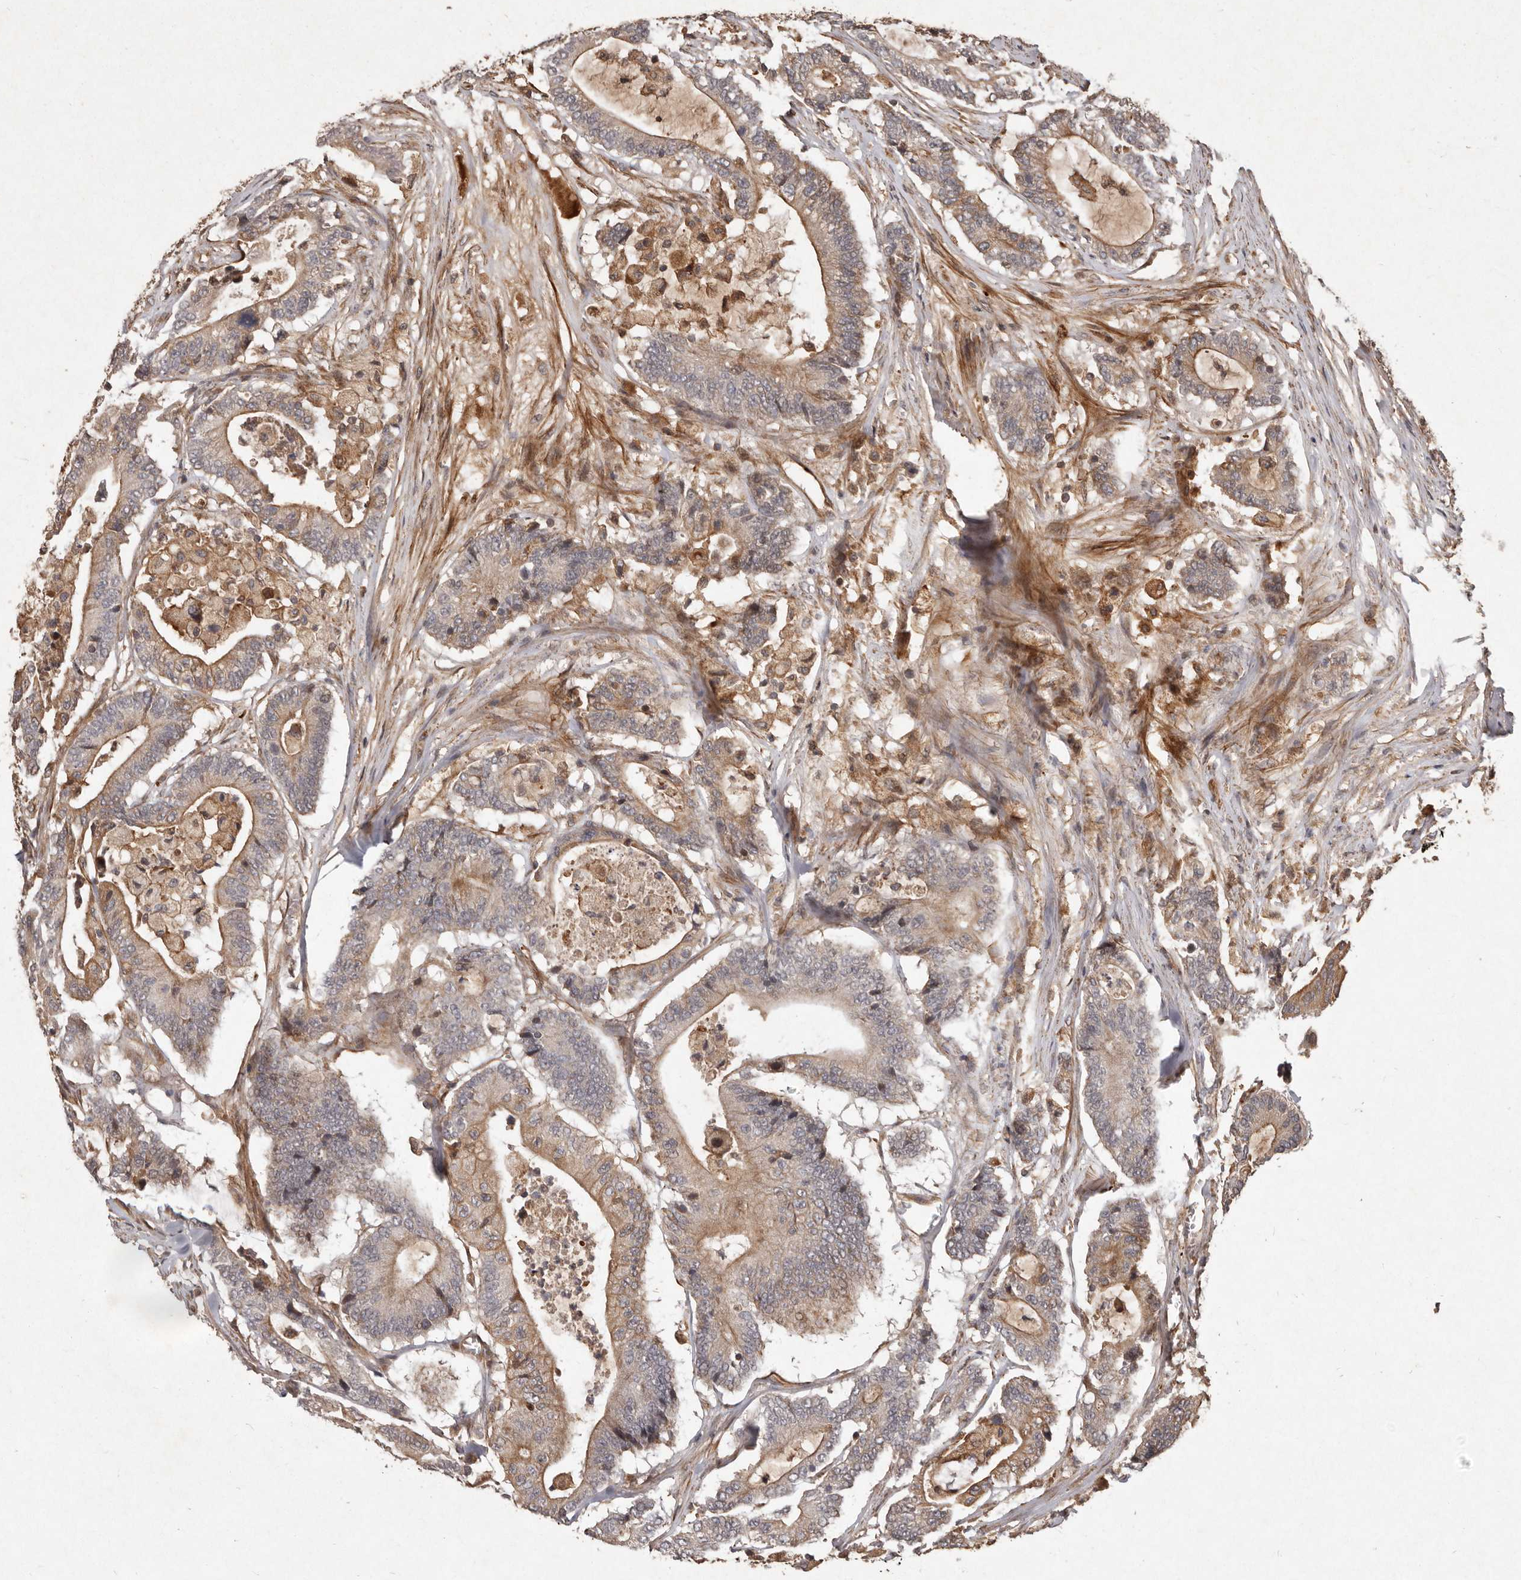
{"staining": {"intensity": "moderate", "quantity": "25%-75%", "location": "cytoplasmic/membranous"}, "tissue": "colorectal cancer", "cell_type": "Tumor cells", "image_type": "cancer", "snomed": [{"axis": "morphology", "description": "Adenocarcinoma, NOS"}, {"axis": "topography", "description": "Colon"}], "caption": "A high-resolution histopathology image shows immunohistochemistry staining of adenocarcinoma (colorectal), which demonstrates moderate cytoplasmic/membranous positivity in about 25%-75% of tumor cells.", "gene": "SEMA3A", "patient": {"sex": "female", "age": 84}}